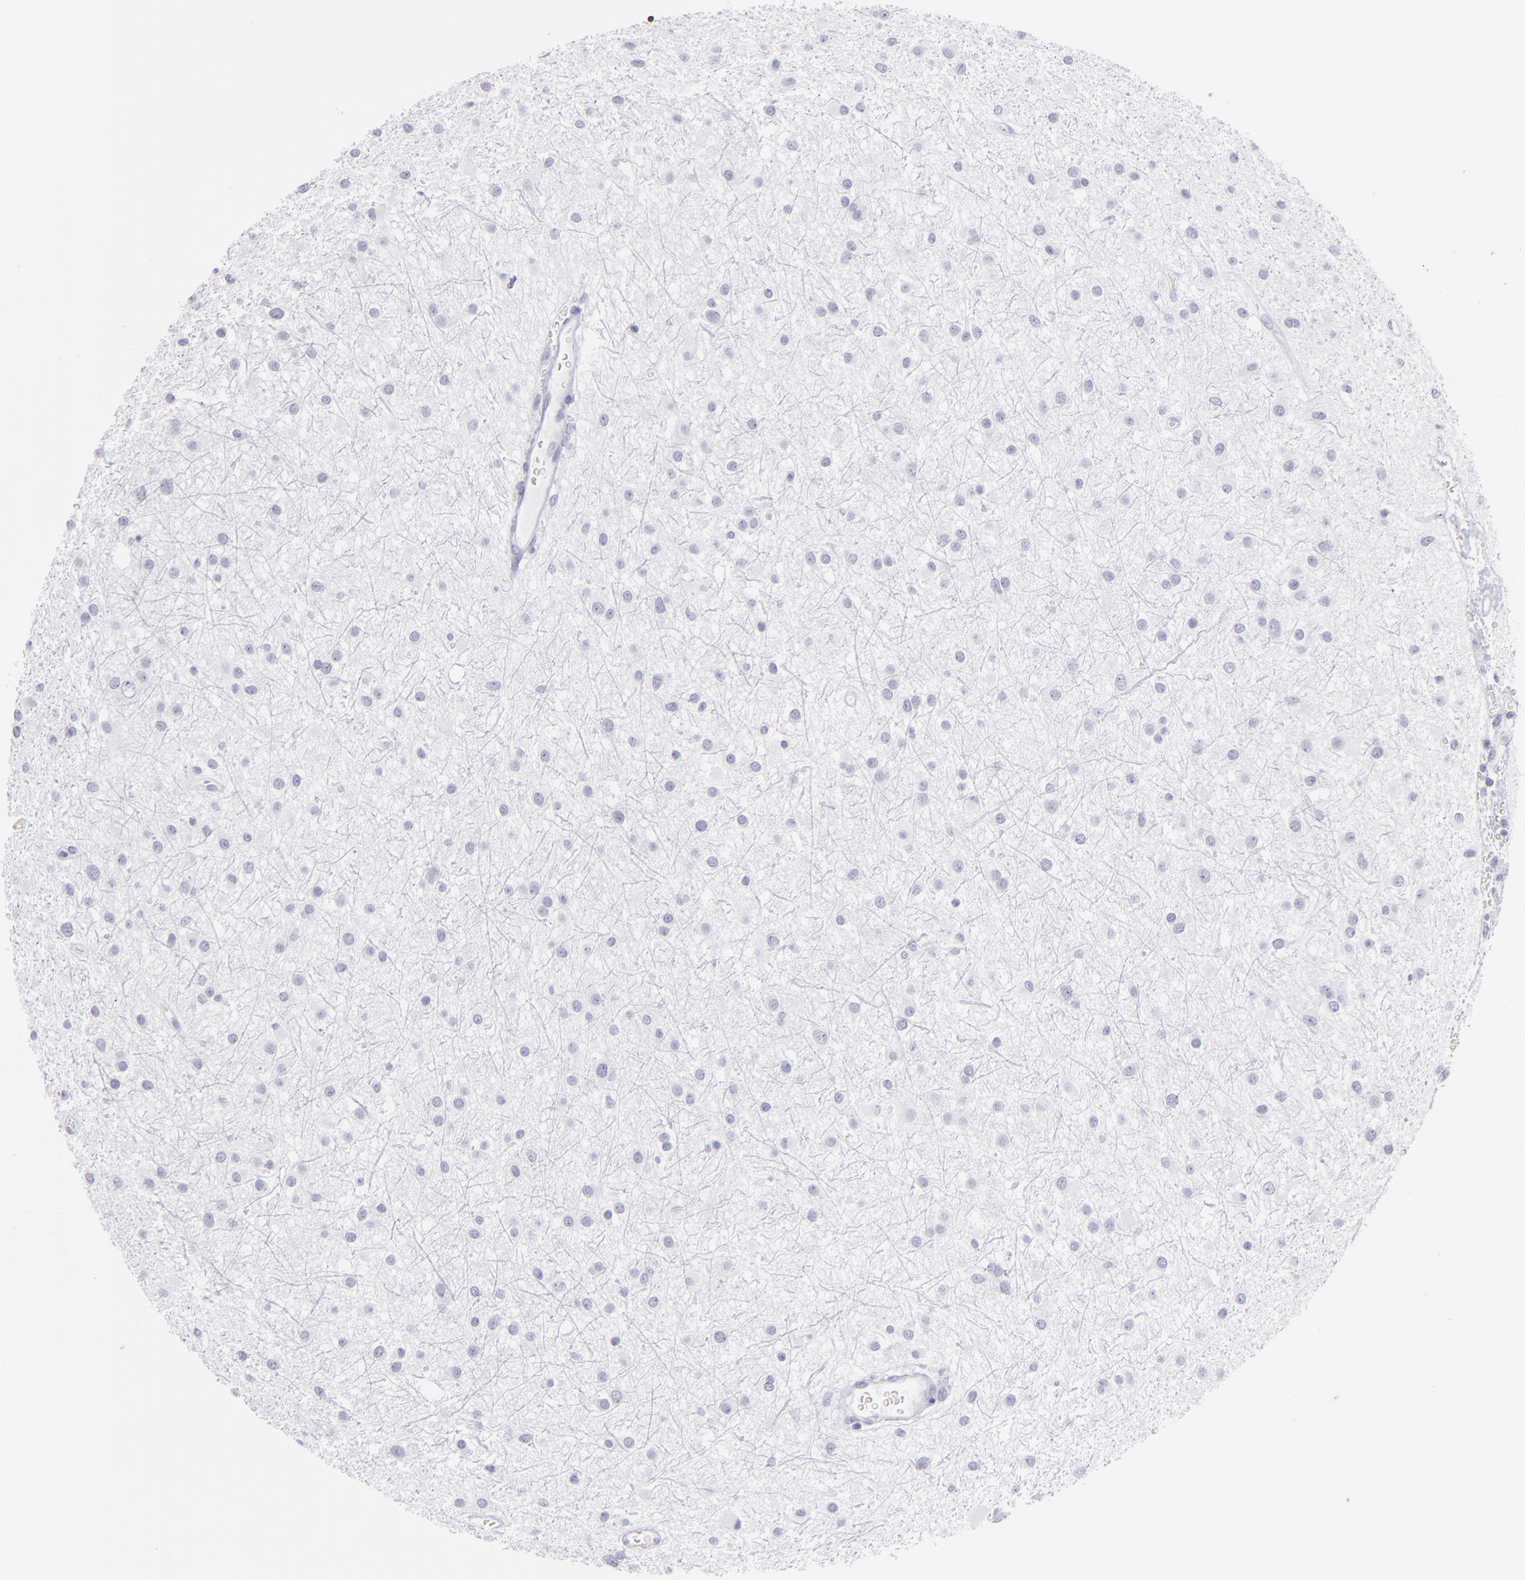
{"staining": {"intensity": "negative", "quantity": "none", "location": "none"}, "tissue": "glioma", "cell_type": "Tumor cells", "image_type": "cancer", "snomed": [{"axis": "morphology", "description": "Glioma, malignant, Low grade"}, {"axis": "topography", "description": "Brain"}], "caption": "Tumor cells show no significant protein staining in glioma.", "gene": "FLG", "patient": {"sex": "female", "age": 36}}